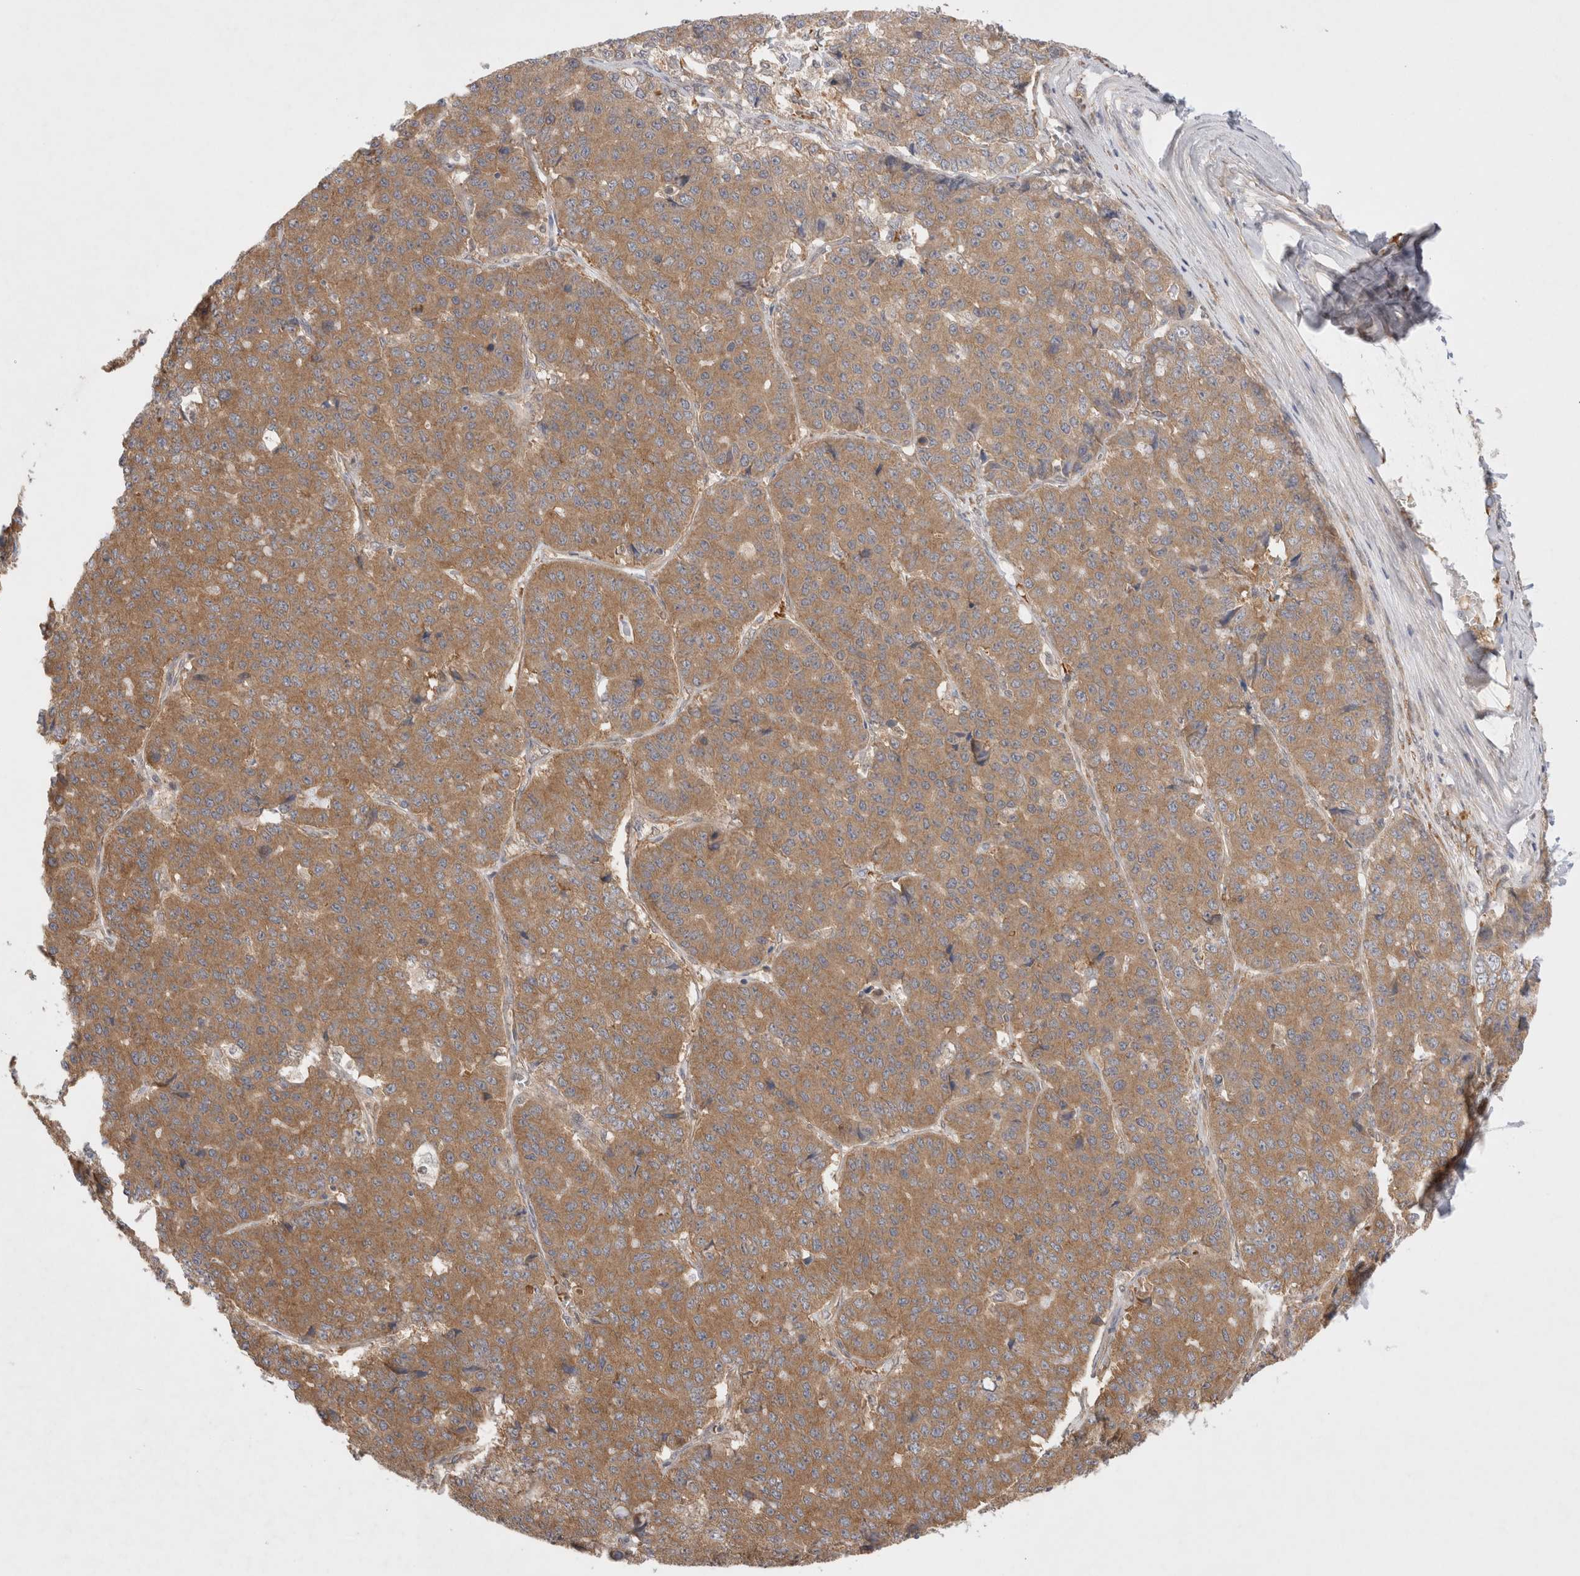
{"staining": {"intensity": "moderate", "quantity": ">75%", "location": "cytoplasmic/membranous"}, "tissue": "pancreatic cancer", "cell_type": "Tumor cells", "image_type": "cancer", "snomed": [{"axis": "morphology", "description": "Adenocarcinoma, NOS"}, {"axis": "topography", "description": "Pancreas"}], "caption": "Protein analysis of adenocarcinoma (pancreatic) tissue displays moderate cytoplasmic/membranous staining in approximately >75% of tumor cells.", "gene": "EIF3E", "patient": {"sex": "male", "age": 50}}